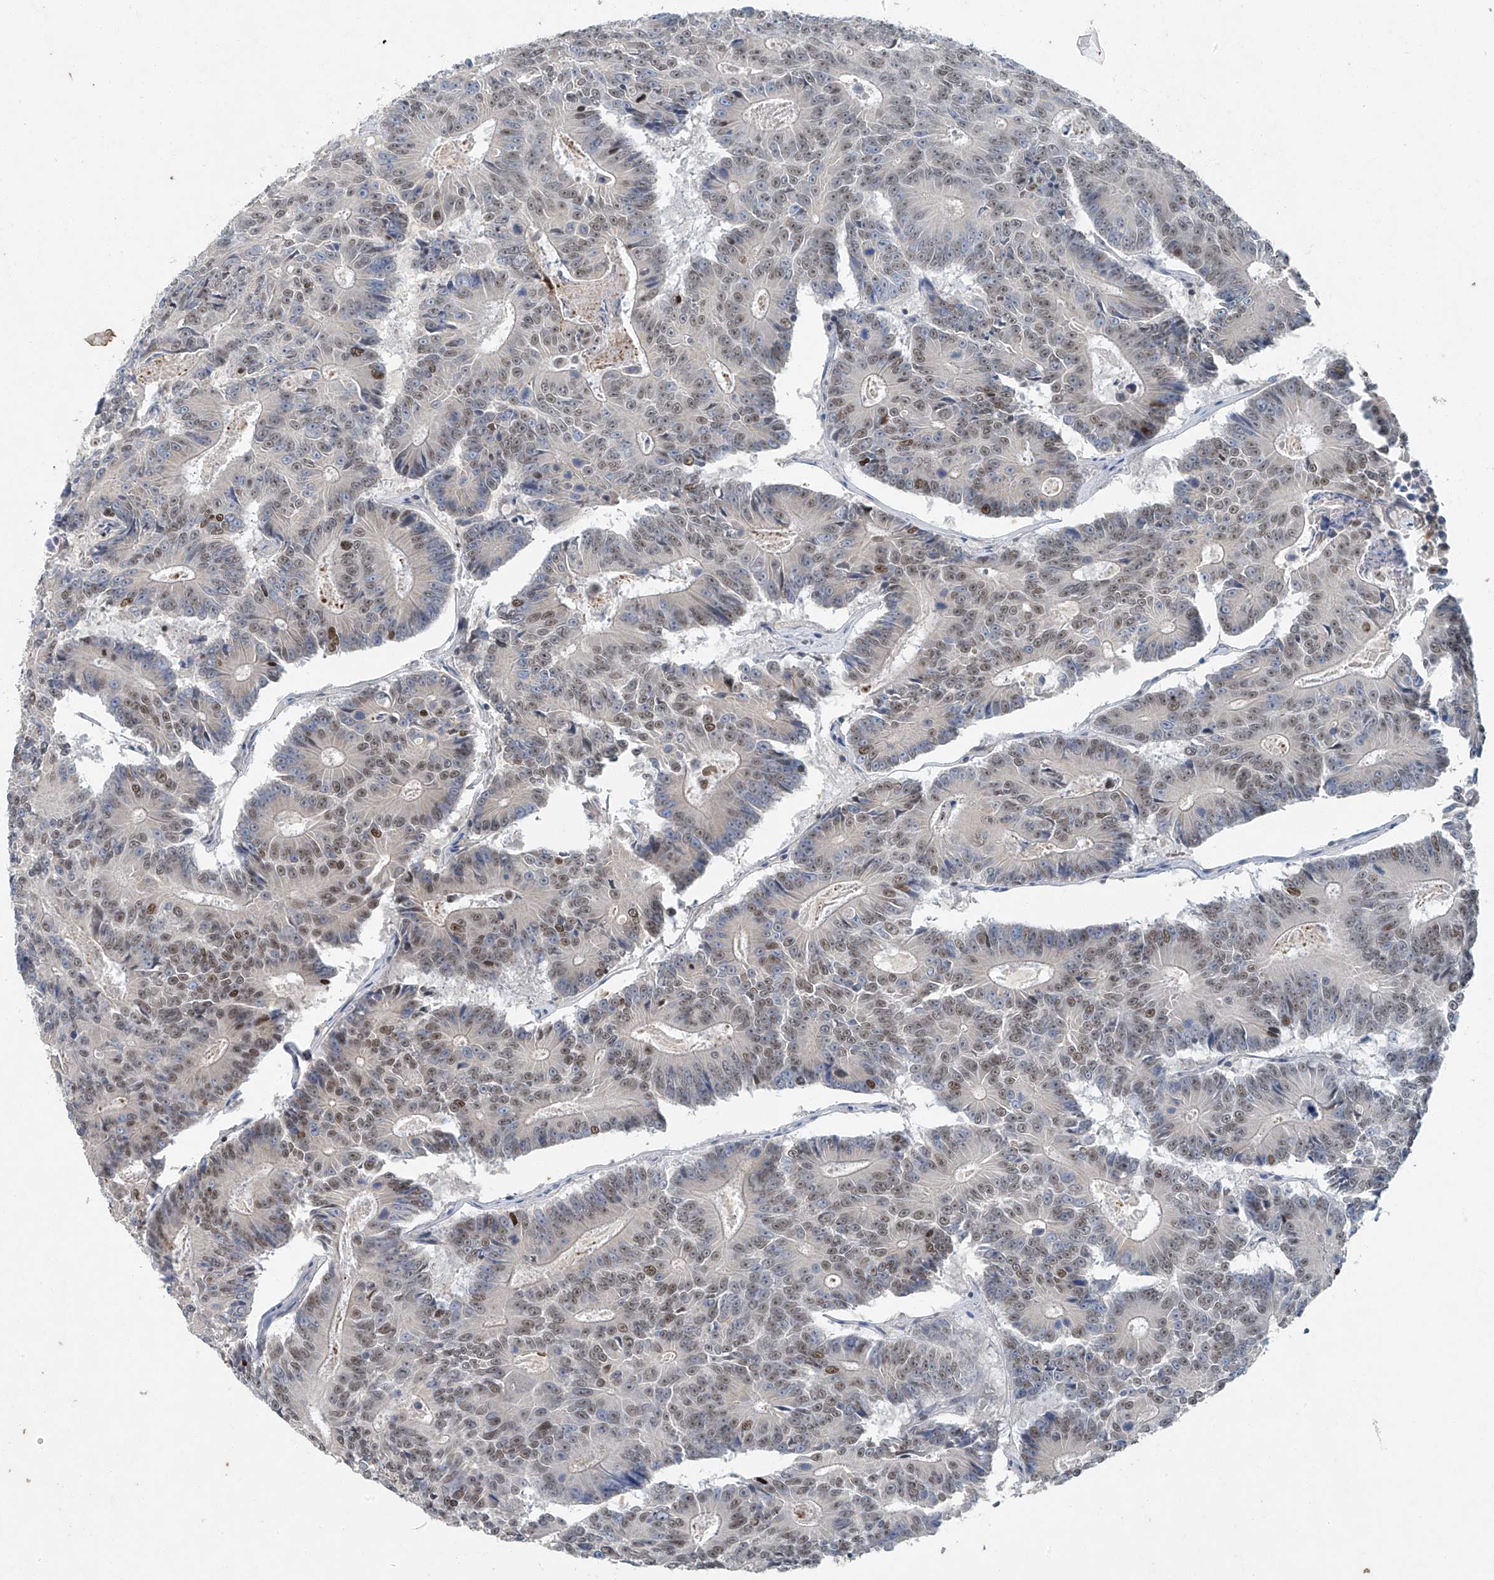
{"staining": {"intensity": "weak", "quantity": "25%-75%", "location": "nuclear"}, "tissue": "colorectal cancer", "cell_type": "Tumor cells", "image_type": "cancer", "snomed": [{"axis": "morphology", "description": "Adenocarcinoma, NOS"}, {"axis": "topography", "description": "Colon"}], "caption": "IHC histopathology image of colorectal cancer stained for a protein (brown), which shows low levels of weak nuclear expression in about 25%-75% of tumor cells.", "gene": "TAF8", "patient": {"sex": "male", "age": 83}}